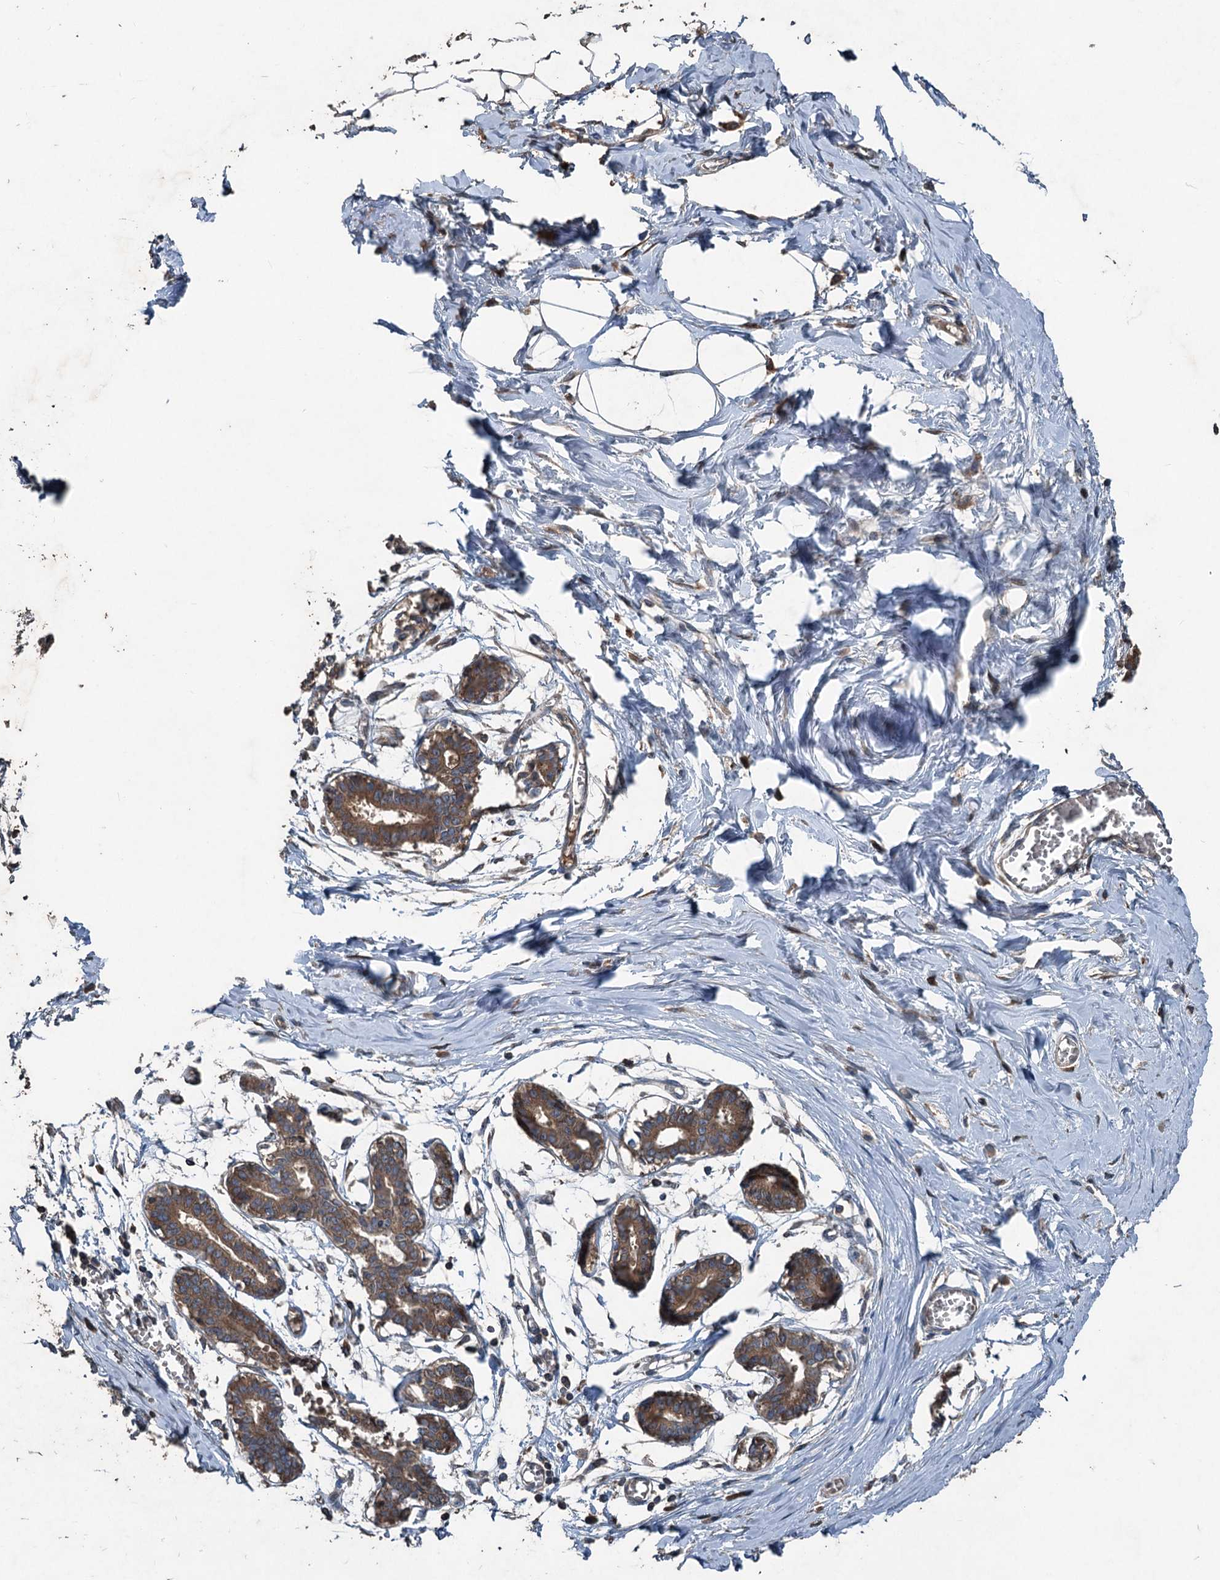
{"staining": {"intensity": "negative", "quantity": "none", "location": "none"}, "tissue": "breast", "cell_type": "Adipocytes", "image_type": "normal", "snomed": [{"axis": "morphology", "description": "Normal tissue, NOS"}, {"axis": "topography", "description": "Breast"}], "caption": "Immunohistochemistry (IHC) histopathology image of benign breast: human breast stained with DAB (3,3'-diaminobenzidine) shows no significant protein positivity in adipocytes.", "gene": "TAPBPL", "patient": {"sex": "female", "age": 27}}